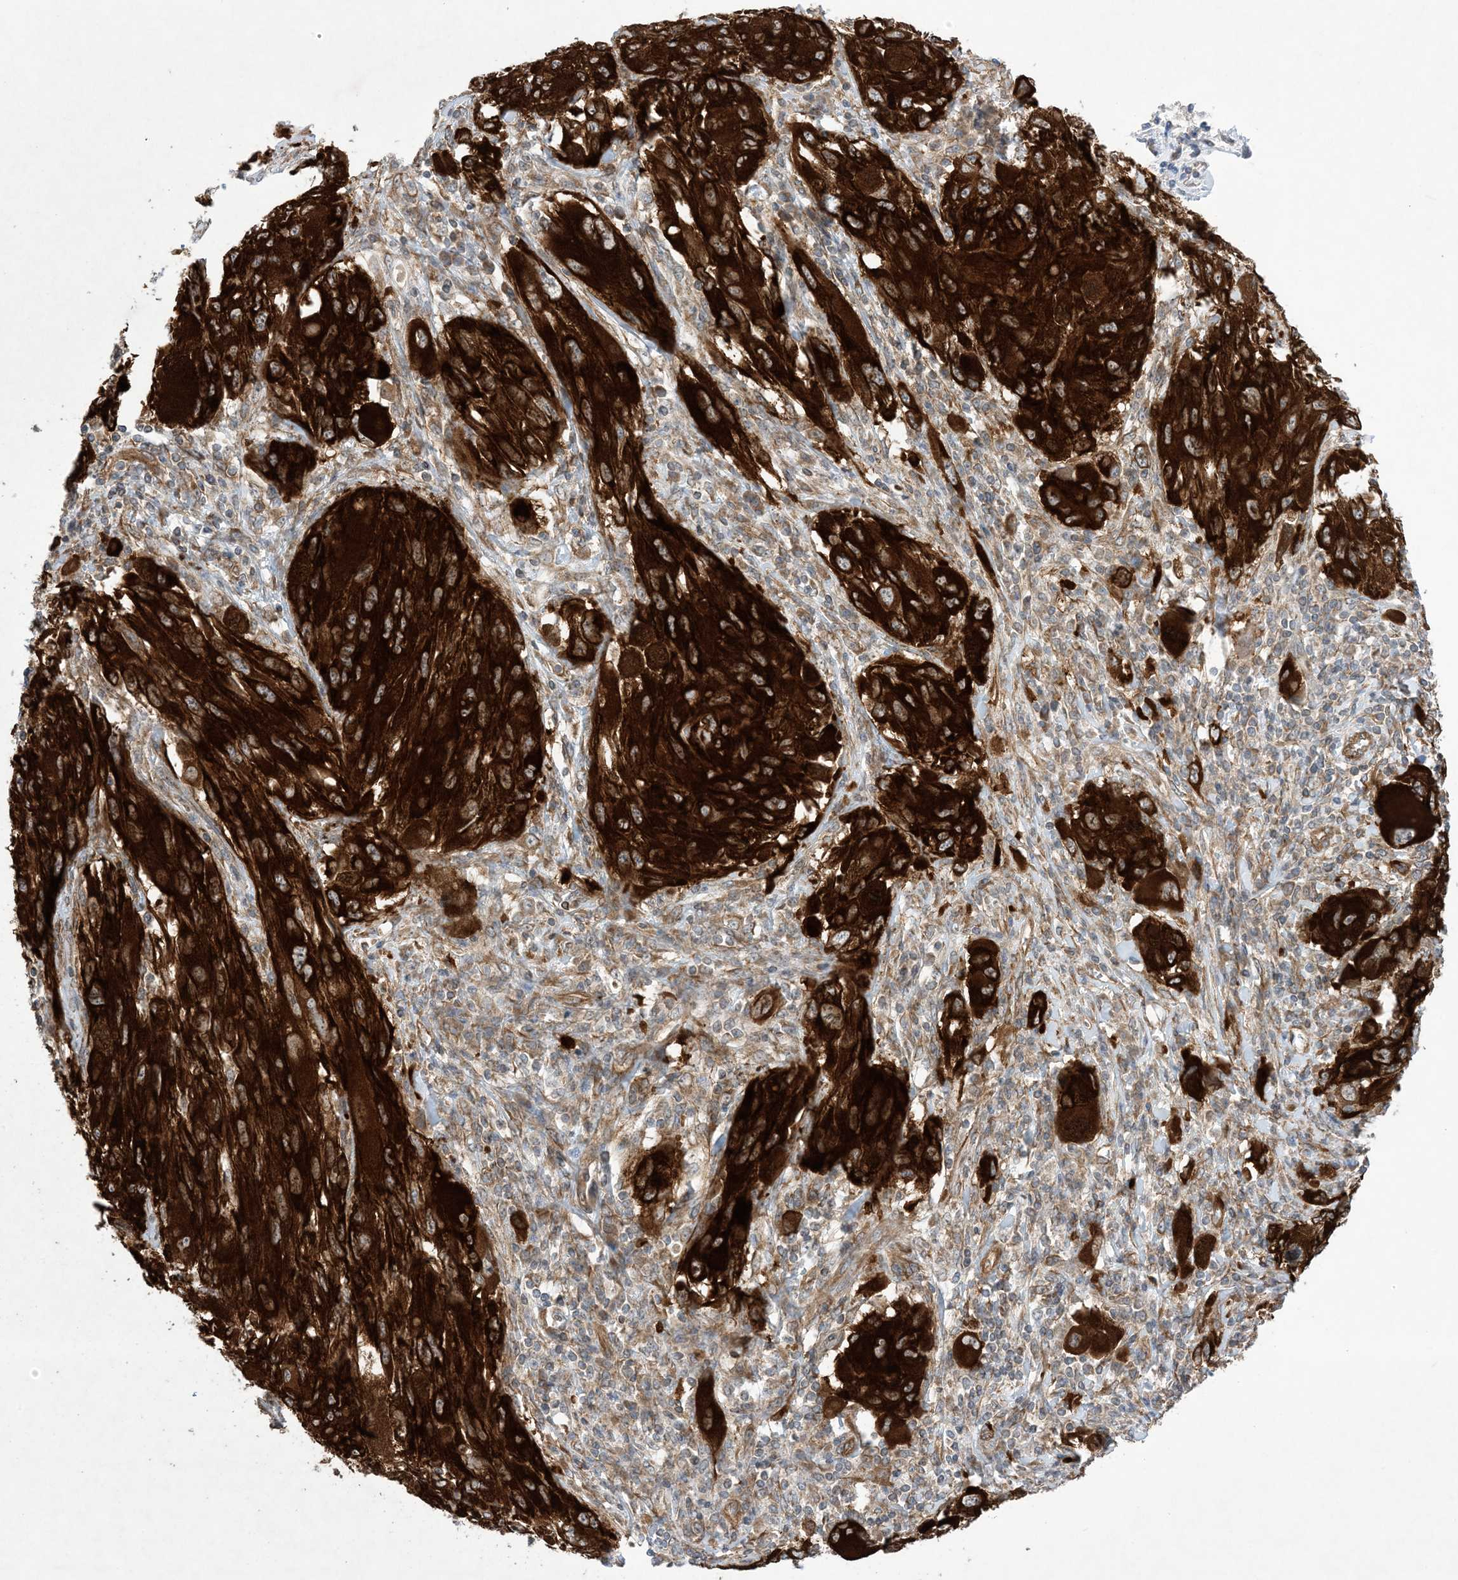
{"staining": {"intensity": "strong", "quantity": ">75%", "location": "cytoplasmic/membranous"}, "tissue": "melanoma", "cell_type": "Tumor cells", "image_type": "cancer", "snomed": [{"axis": "morphology", "description": "Malignant melanoma, NOS"}, {"axis": "topography", "description": "Skin"}], "caption": "Immunohistochemical staining of melanoma exhibits high levels of strong cytoplasmic/membranous protein expression in about >75% of tumor cells.", "gene": "EHBP1", "patient": {"sex": "female", "age": 91}}